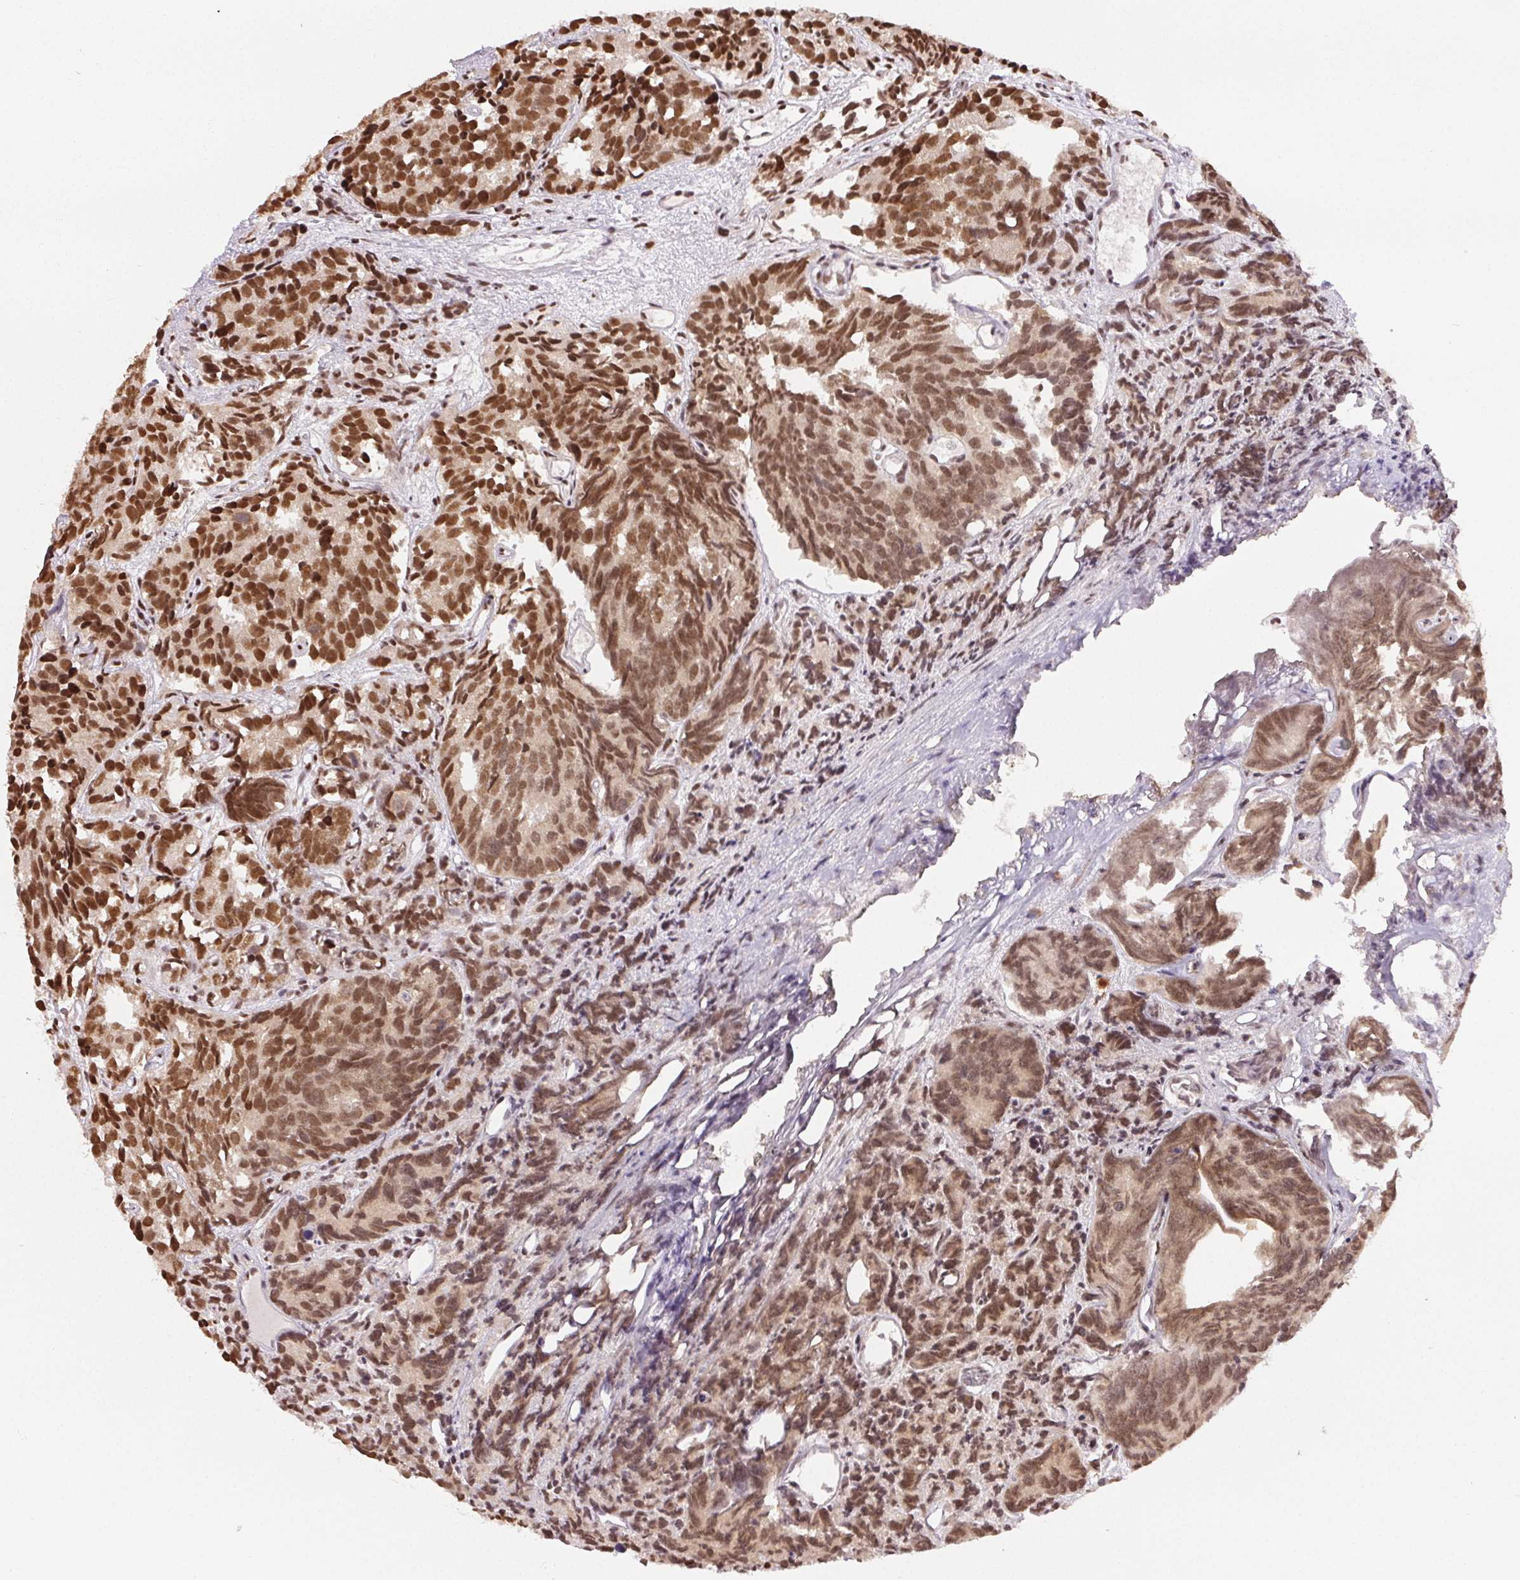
{"staining": {"intensity": "strong", "quantity": ">75%", "location": "nuclear"}, "tissue": "prostate cancer", "cell_type": "Tumor cells", "image_type": "cancer", "snomed": [{"axis": "morphology", "description": "Adenocarcinoma, High grade"}, {"axis": "topography", "description": "Prostate"}], "caption": "An image of human prostate adenocarcinoma (high-grade) stained for a protein demonstrates strong nuclear brown staining in tumor cells.", "gene": "IK", "patient": {"sex": "male", "age": 77}}